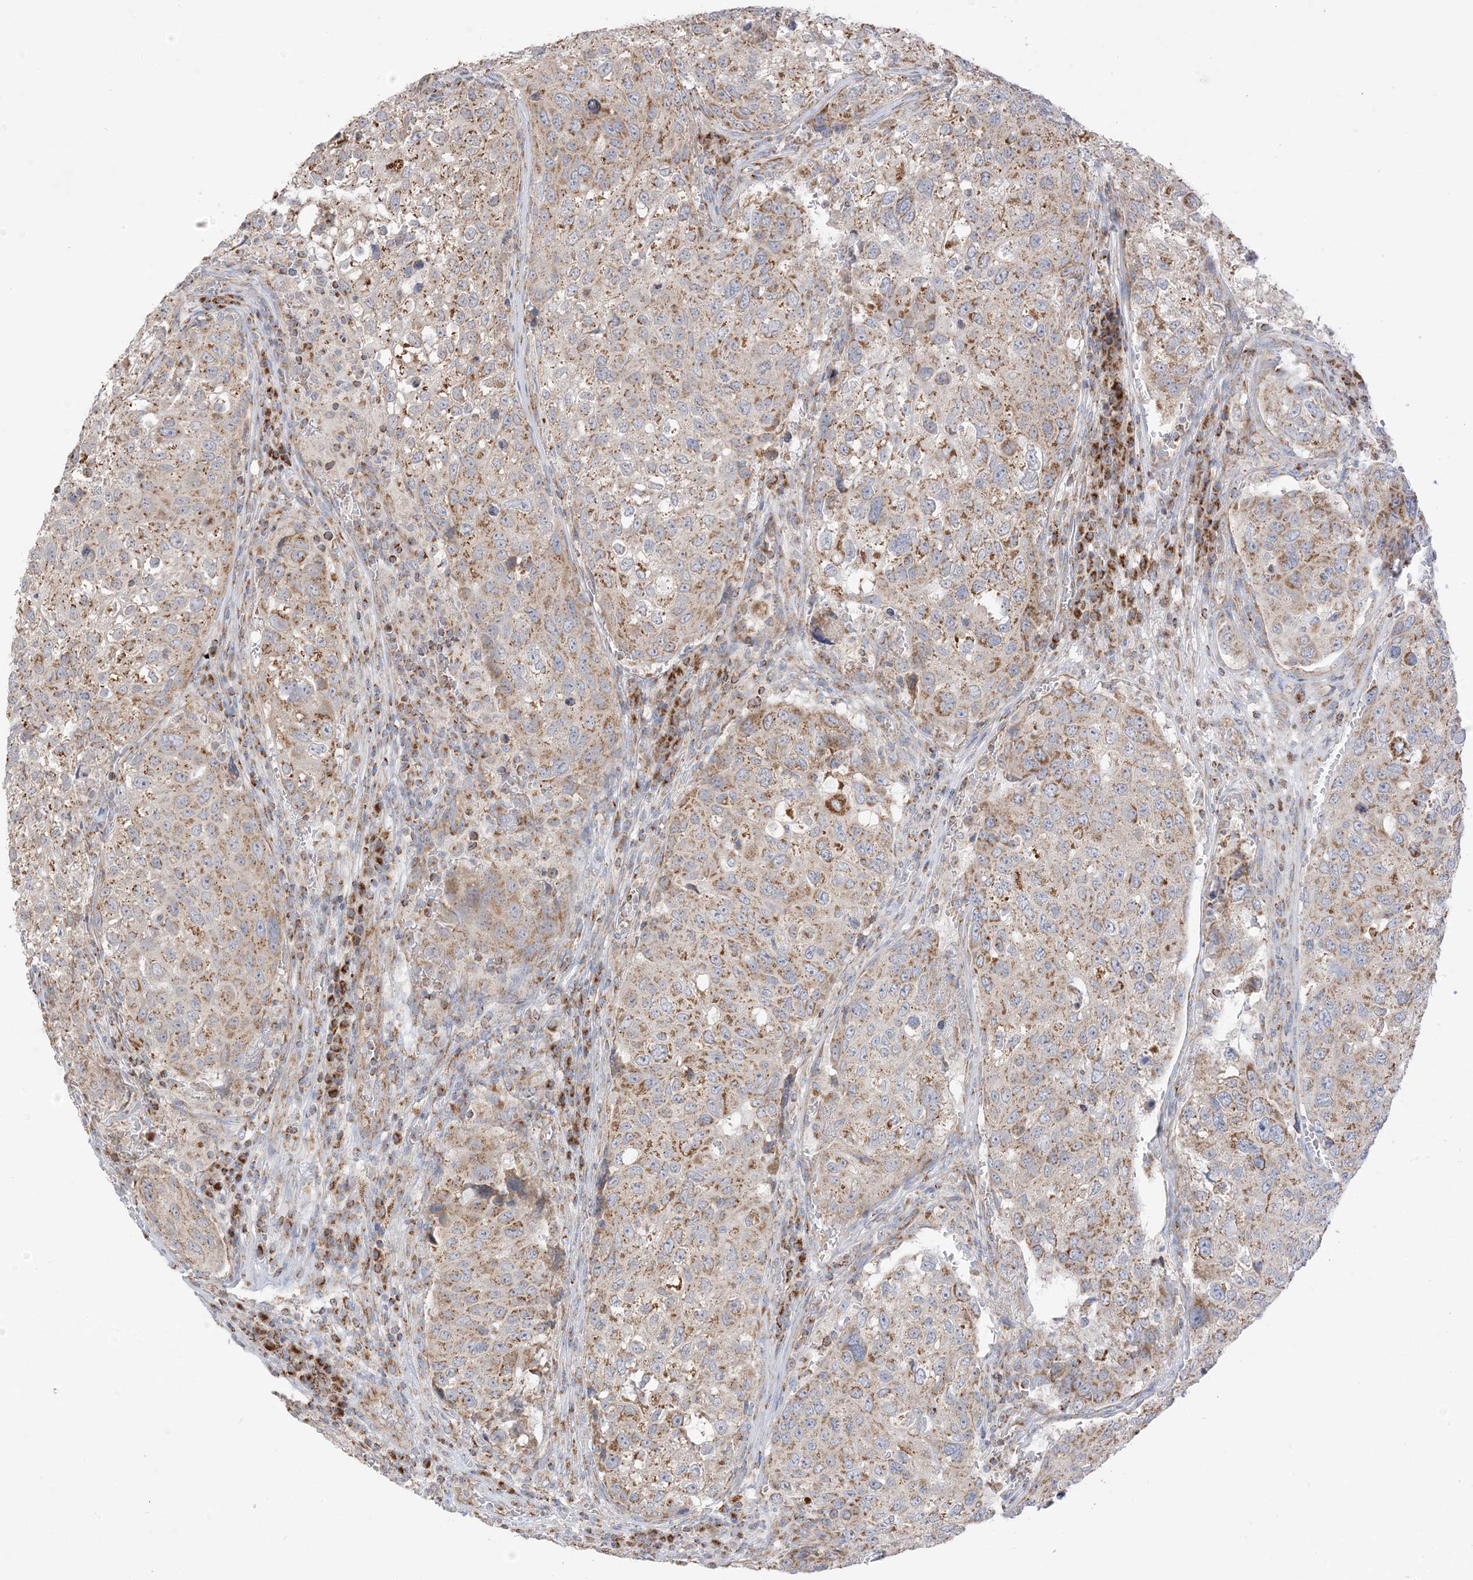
{"staining": {"intensity": "moderate", "quantity": ">75%", "location": "cytoplasmic/membranous"}, "tissue": "urothelial cancer", "cell_type": "Tumor cells", "image_type": "cancer", "snomed": [{"axis": "morphology", "description": "Urothelial carcinoma, High grade"}, {"axis": "topography", "description": "Lymph node"}, {"axis": "topography", "description": "Urinary bladder"}], "caption": "Immunohistochemistry staining of high-grade urothelial carcinoma, which demonstrates medium levels of moderate cytoplasmic/membranous positivity in about >75% of tumor cells indicating moderate cytoplasmic/membranous protein positivity. The staining was performed using DAB (3,3'-diaminobenzidine) (brown) for protein detection and nuclei were counterstained in hematoxylin (blue).", "gene": "SLC25A12", "patient": {"sex": "male", "age": 51}}